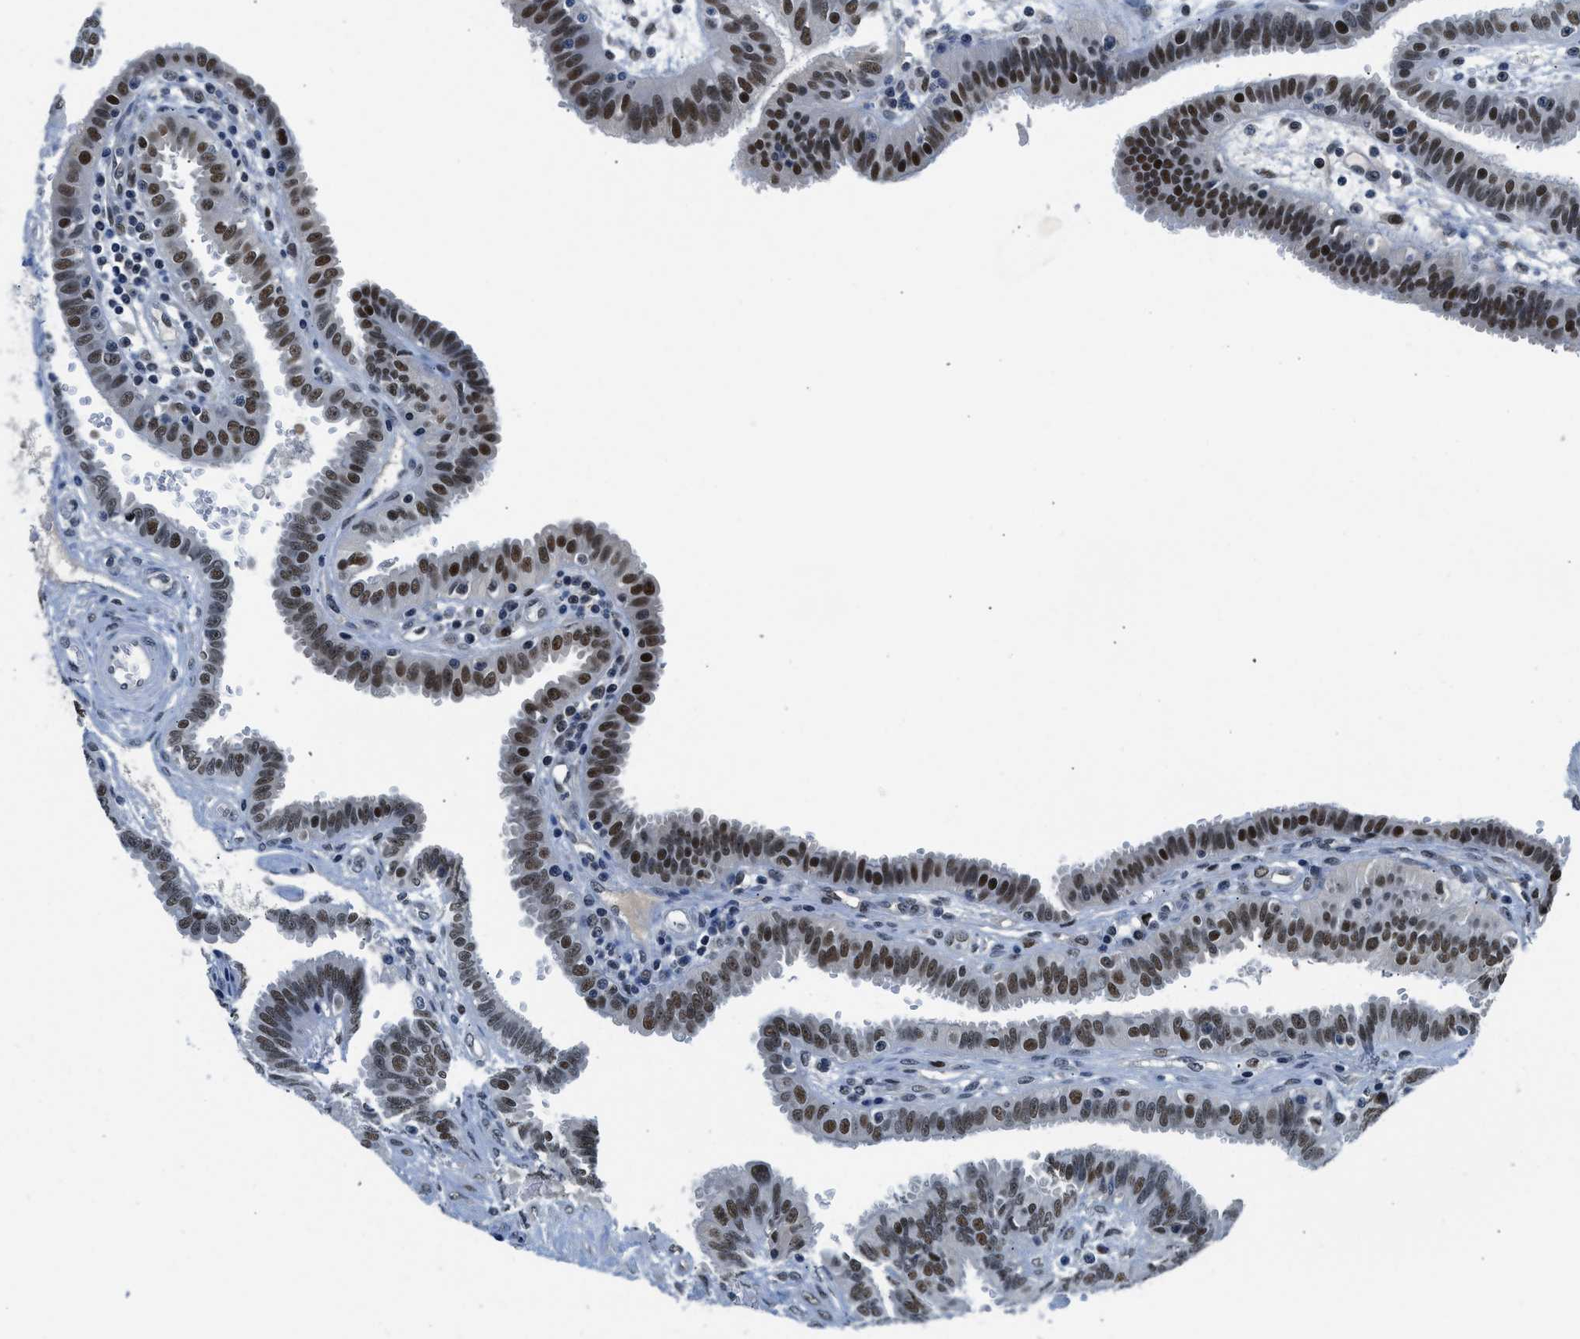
{"staining": {"intensity": "strong", "quantity": "25%-75%", "location": "nuclear"}, "tissue": "fallopian tube", "cell_type": "Glandular cells", "image_type": "normal", "snomed": [{"axis": "morphology", "description": "Normal tissue, NOS"}, {"axis": "topography", "description": "Fallopian tube"}, {"axis": "topography", "description": "Placenta"}], "caption": "An image of fallopian tube stained for a protein exhibits strong nuclear brown staining in glandular cells.", "gene": "ALX1", "patient": {"sex": "female", "age": 32}}